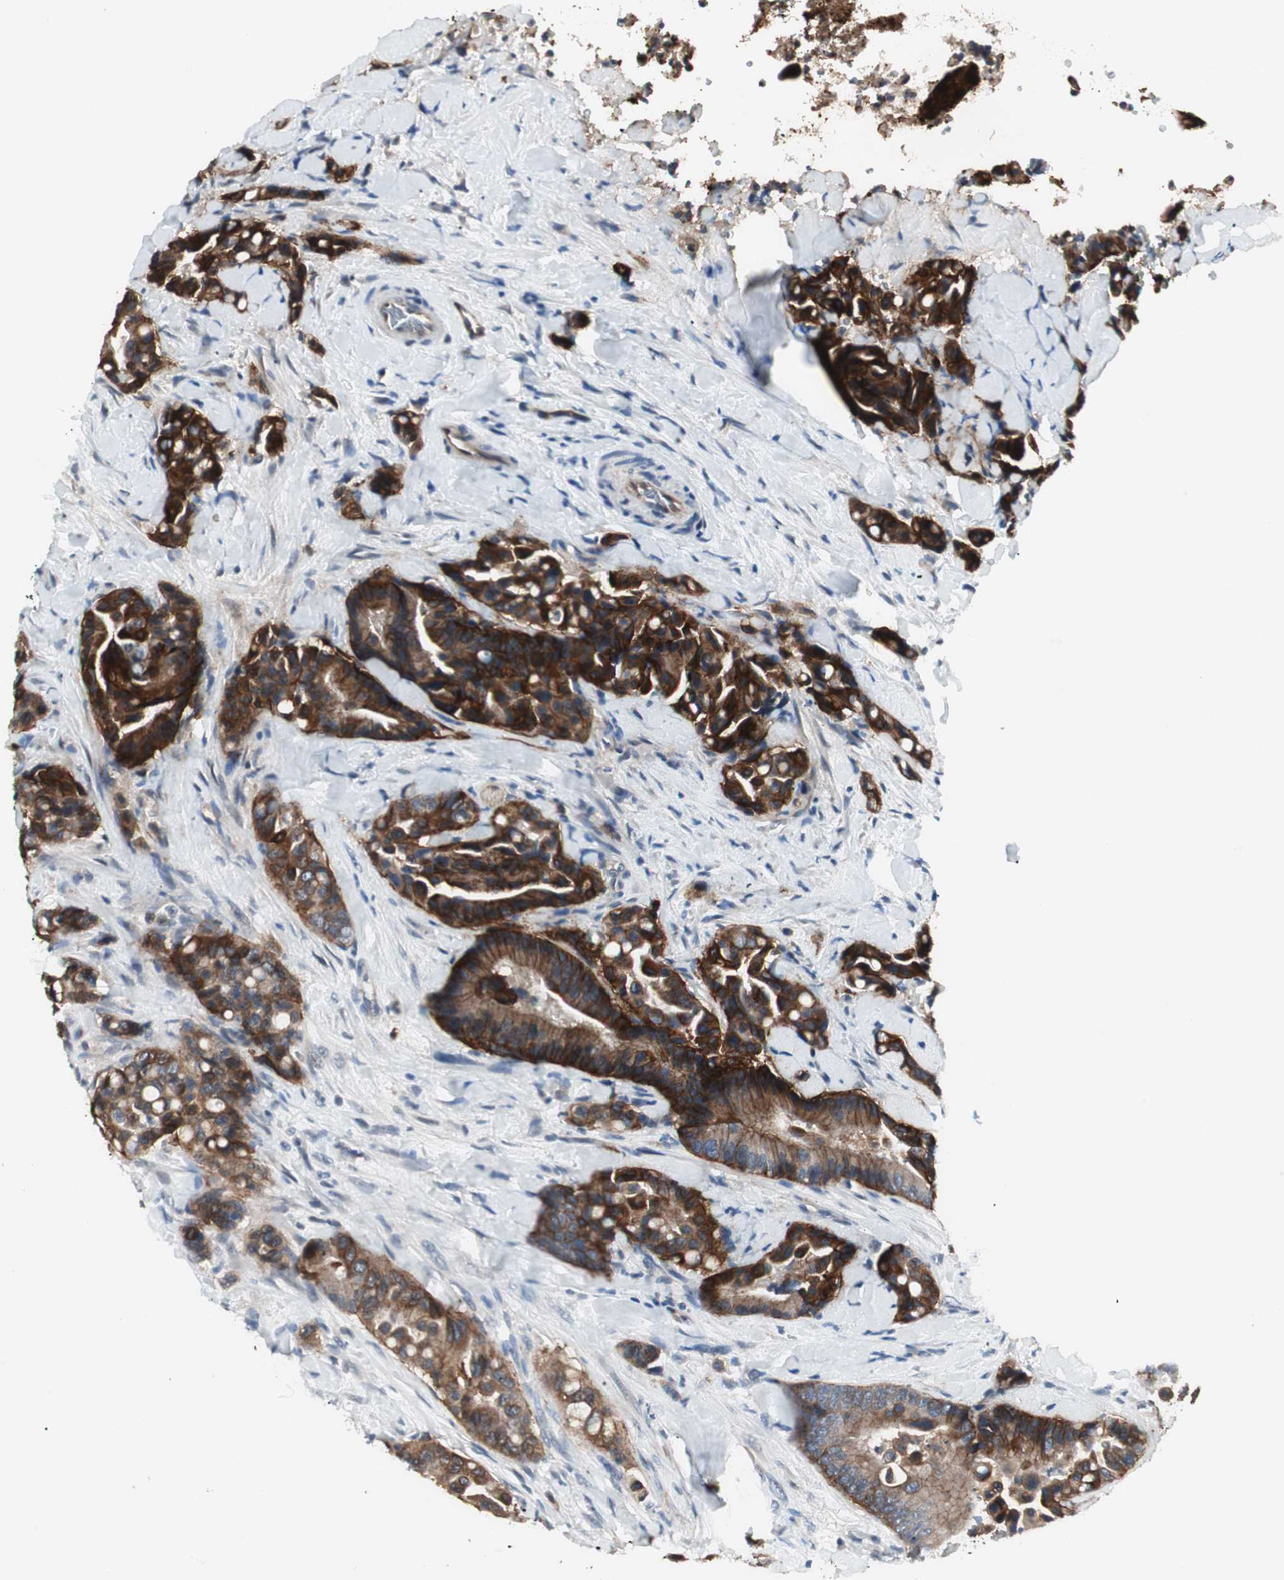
{"staining": {"intensity": "strong", "quantity": "25%-75%", "location": "cytoplasmic/membranous"}, "tissue": "colorectal cancer", "cell_type": "Tumor cells", "image_type": "cancer", "snomed": [{"axis": "morphology", "description": "Normal tissue, NOS"}, {"axis": "morphology", "description": "Adenocarcinoma, NOS"}, {"axis": "topography", "description": "Colon"}], "caption": "Colorectal cancer was stained to show a protein in brown. There is high levels of strong cytoplasmic/membranous staining in approximately 25%-75% of tumor cells. The staining was performed using DAB (3,3'-diaminobenzidine), with brown indicating positive protein expression. Nuclei are stained blue with hematoxylin.", "gene": "ITGB4", "patient": {"sex": "male", "age": 82}}